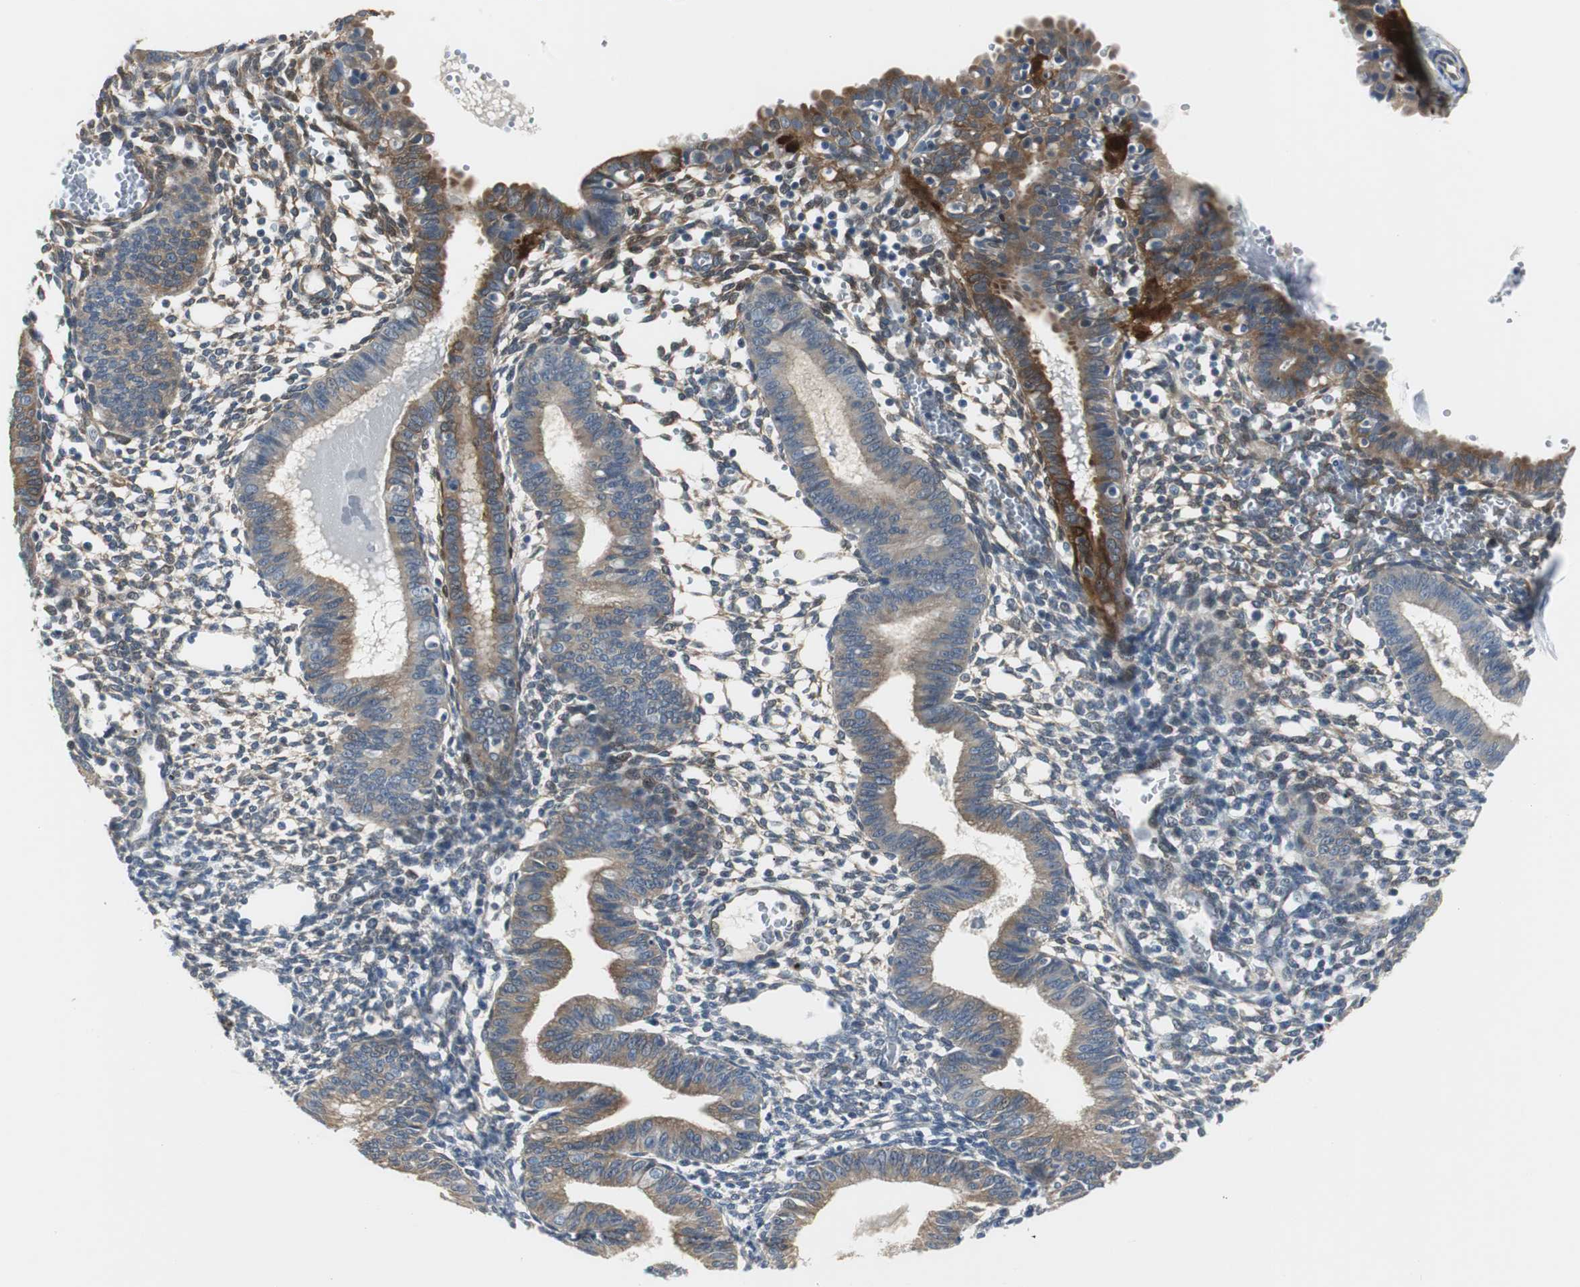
{"staining": {"intensity": "moderate", "quantity": "<25%", "location": "cytoplasmic/membranous"}, "tissue": "endometrium", "cell_type": "Cells in endometrial stroma", "image_type": "normal", "snomed": [{"axis": "morphology", "description": "Normal tissue, NOS"}, {"axis": "topography", "description": "Endometrium"}], "caption": "This micrograph reveals benign endometrium stained with immunohistochemistry to label a protein in brown. The cytoplasmic/membranous of cells in endometrial stroma show moderate positivity for the protein. Nuclei are counter-stained blue.", "gene": "FHL2", "patient": {"sex": "female", "age": 61}}